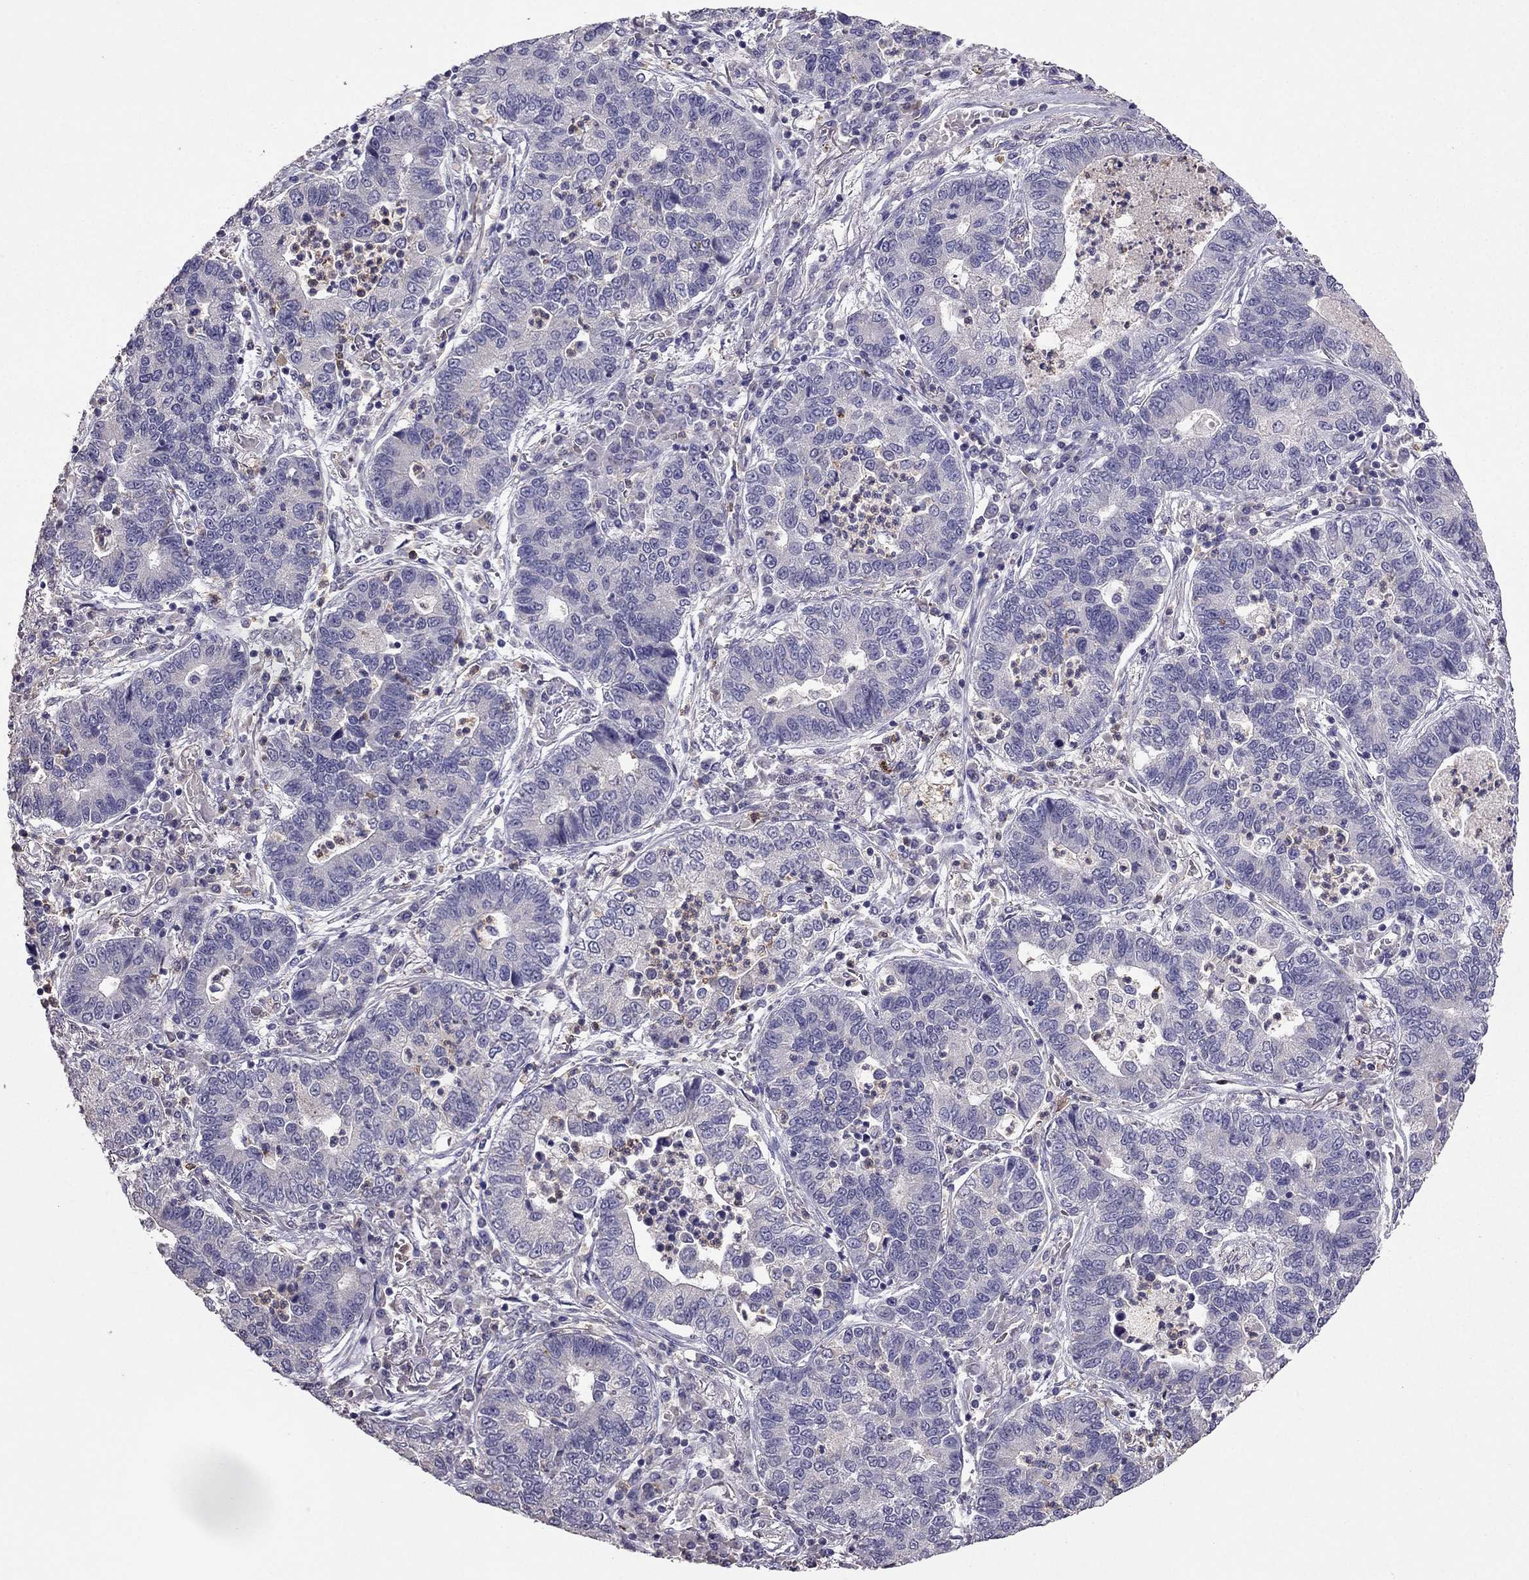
{"staining": {"intensity": "negative", "quantity": "none", "location": "none"}, "tissue": "lung cancer", "cell_type": "Tumor cells", "image_type": "cancer", "snomed": [{"axis": "morphology", "description": "Adenocarcinoma, NOS"}, {"axis": "topography", "description": "Lung"}], "caption": "This is an IHC image of human lung cancer (adenocarcinoma). There is no positivity in tumor cells.", "gene": "RFLNB", "patient": {"sex": "female", "age": 57}}